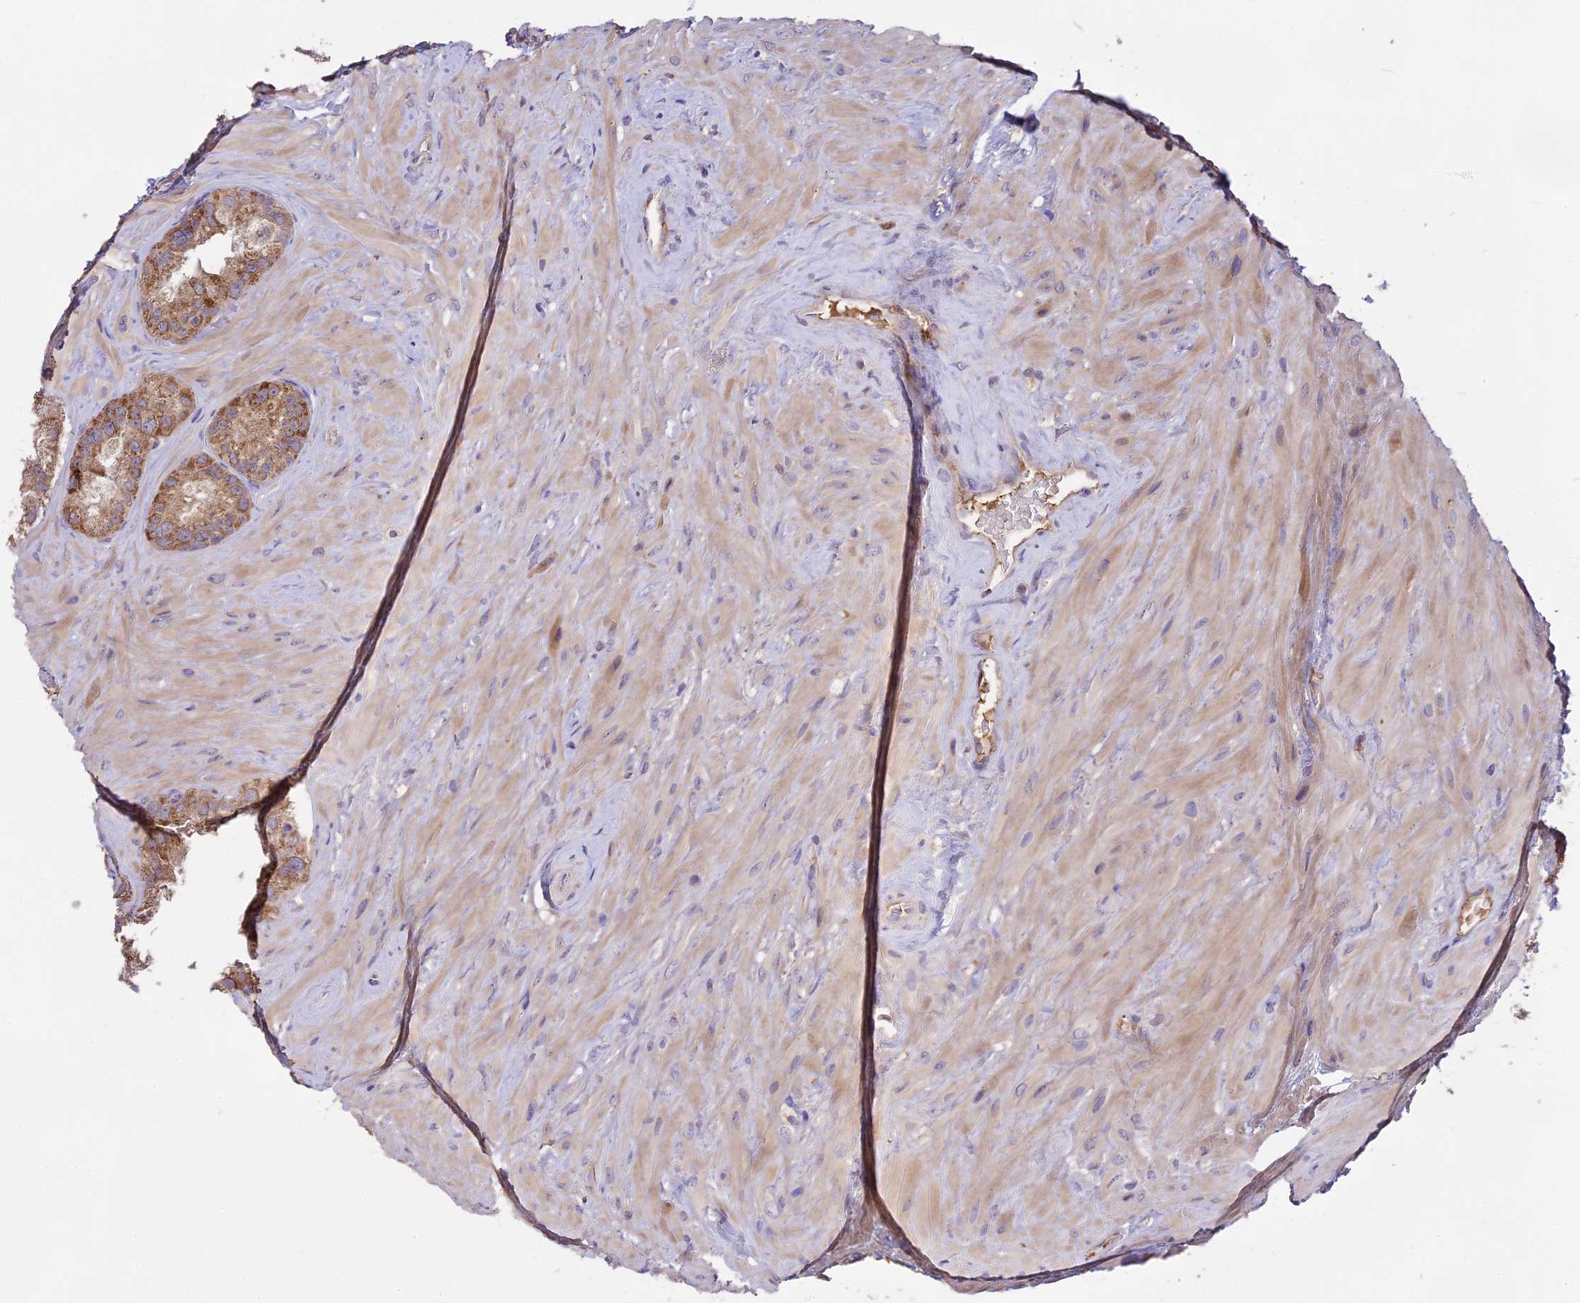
{"staining": {"intensity": "moderate", "quantity": ">75%", "location": "cytoplasmic/membranous"}, "tissue": "seminal vesicle", "cell_type": "Glandular cells", "image_type": "normal", "snomed": [{"axis": "morphology", "description": "Normal tissue, NOS"}, {"axis": "topography", "description": "Seminal veicle"}, {"axis": "topography", "description": "Peripheral nerve tissue"}], "caption": "There is medium levels of moderate cytoplasmic/membranous positivity in glandular cells of unremarkable seminal vesicle, as demonstrated by immunohistochemical staining (brown color).", "gene": "NUDT8", "patient": {"sex": "male", "age": 67}}